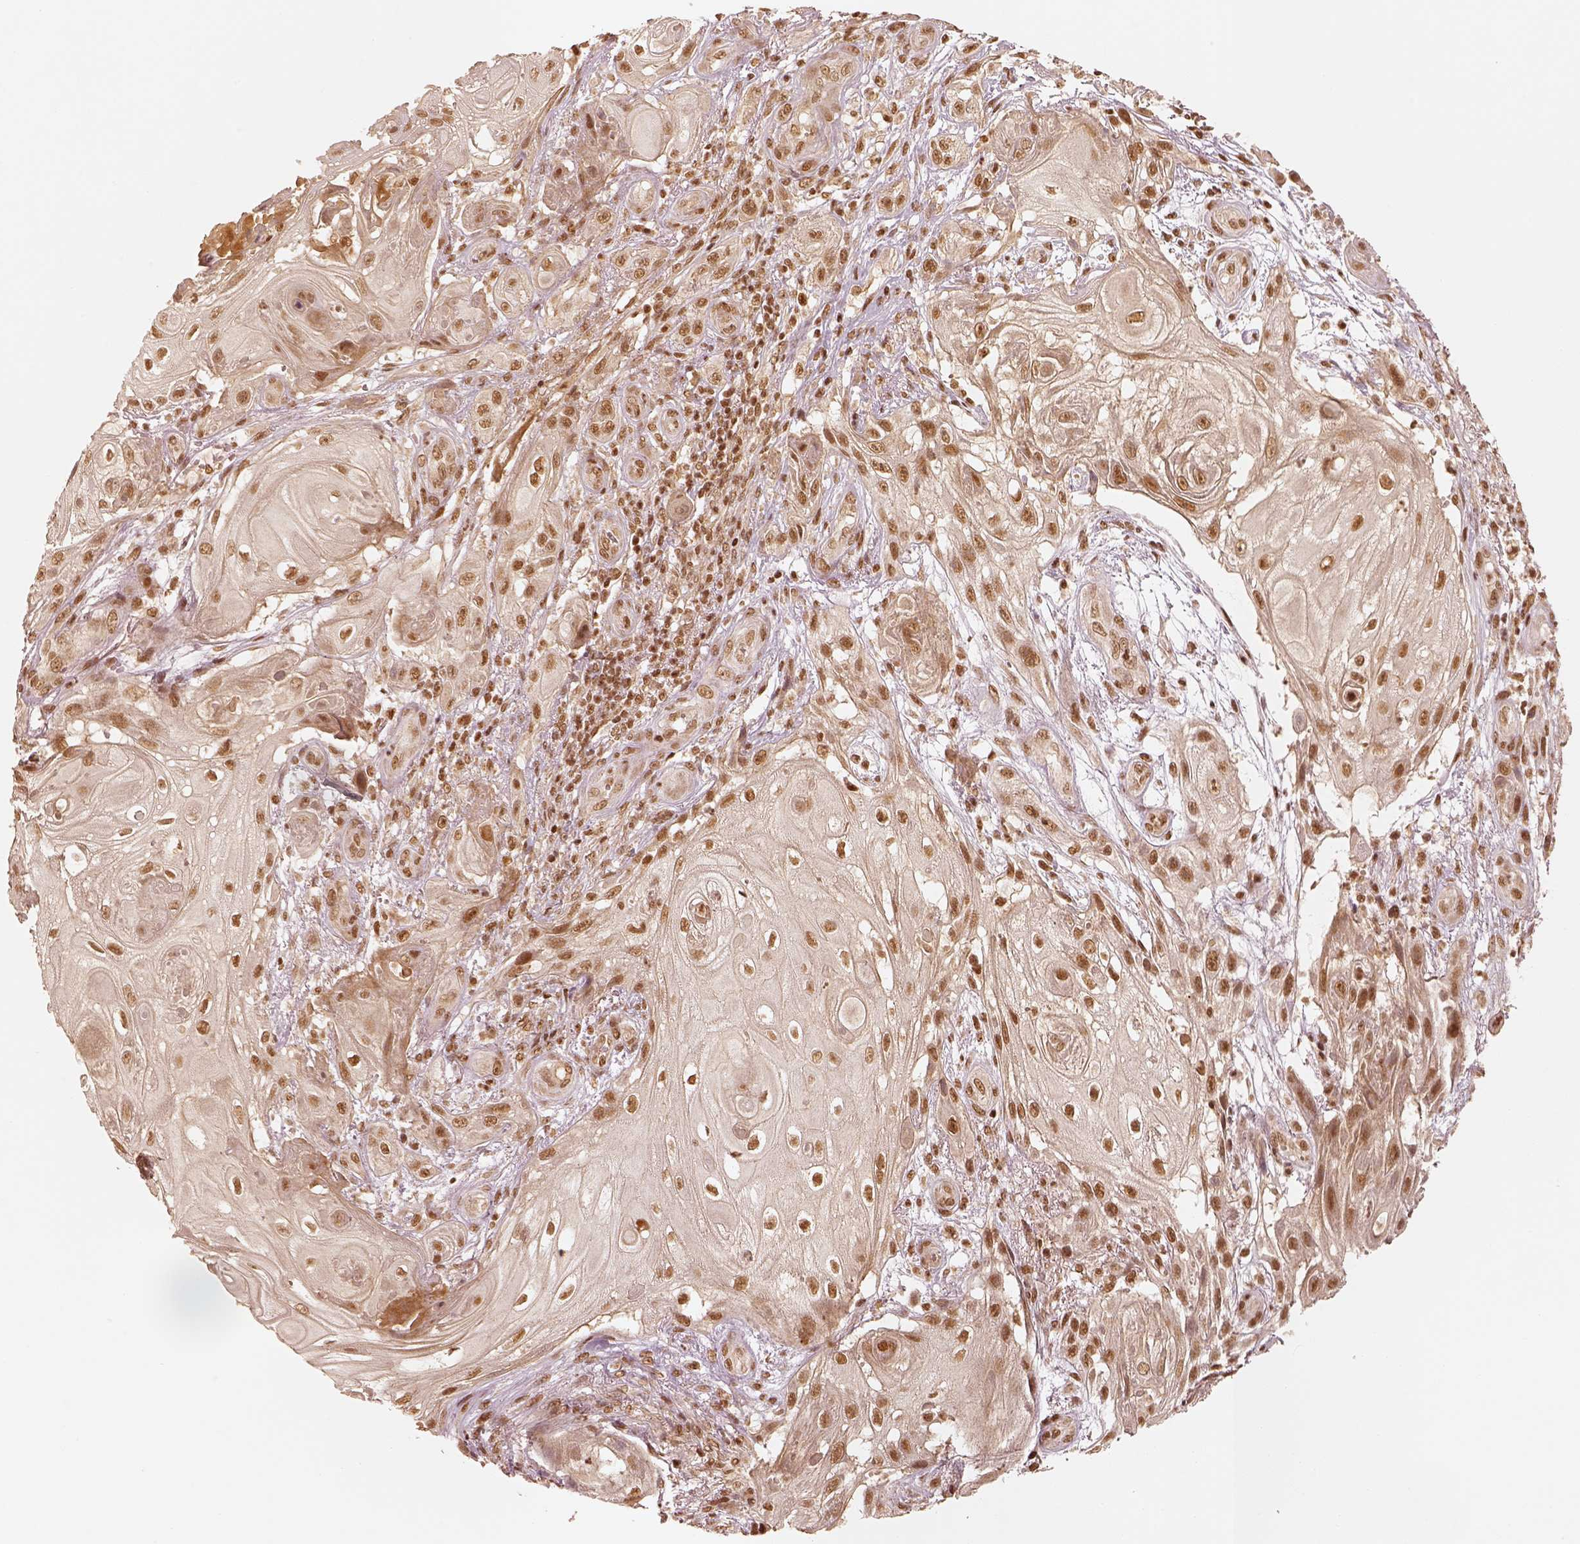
{"staining": {"intensity": "moderate", "quantity": ">75%", "location": "nuclear"}, "tissue": "skin cancer", "cell_type": "Tumor cells", "image_type": "cancer", "snomed": [{"axis": "morphology", "description": "Squamous cell carcinoma, NOS"}, {"axis": "topography", "description": "Skin"}], "caption": "This is a micrograph of IHC staining of skin squamous cell carcinoma, which shows moderate staining in the nuclear of tumor cells.", "gene": "GMEB2", "patient": {"sex": "male", "age": 62}}